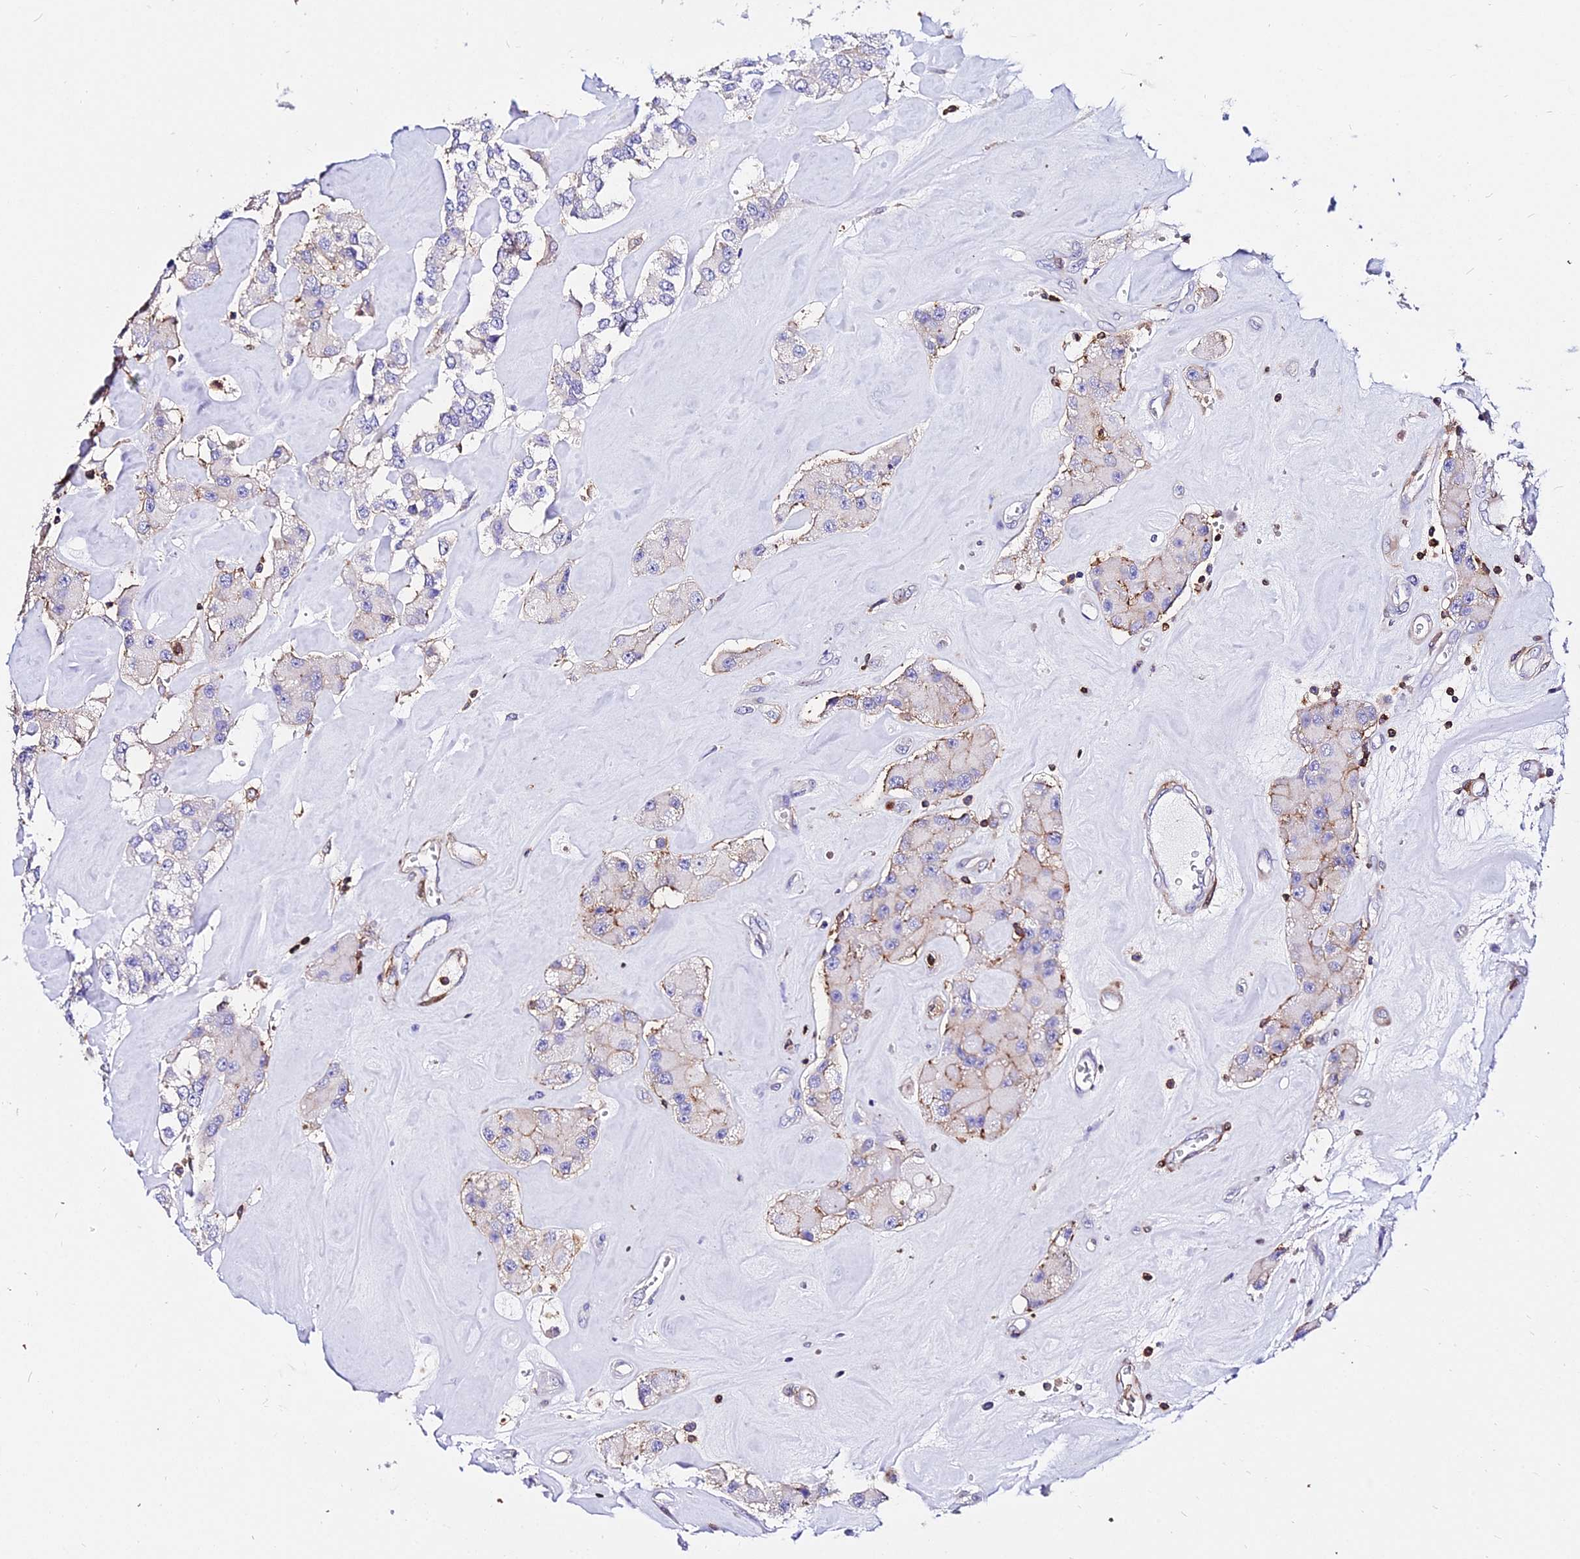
{"staining": {"intensity": "weak", "quantity": "<25%", "location": "cytoplasmic/membranous"}, "tissue": "carcinoid", "cell_type": "Tumor cells", "image_type": "cancer", "snomed": [{"axis": "morphology", "description": "Carcinoid, malignant, NOS"}, {"axis": "topography", "description": "Pancreas"}], "caption": "Human carcinoid (malignant) stained for a protein using immunohistochemistry exhibits no expression in tumor cells.", "gene": "CSRP1", "patient": {"sex": "male", "age": 41}}